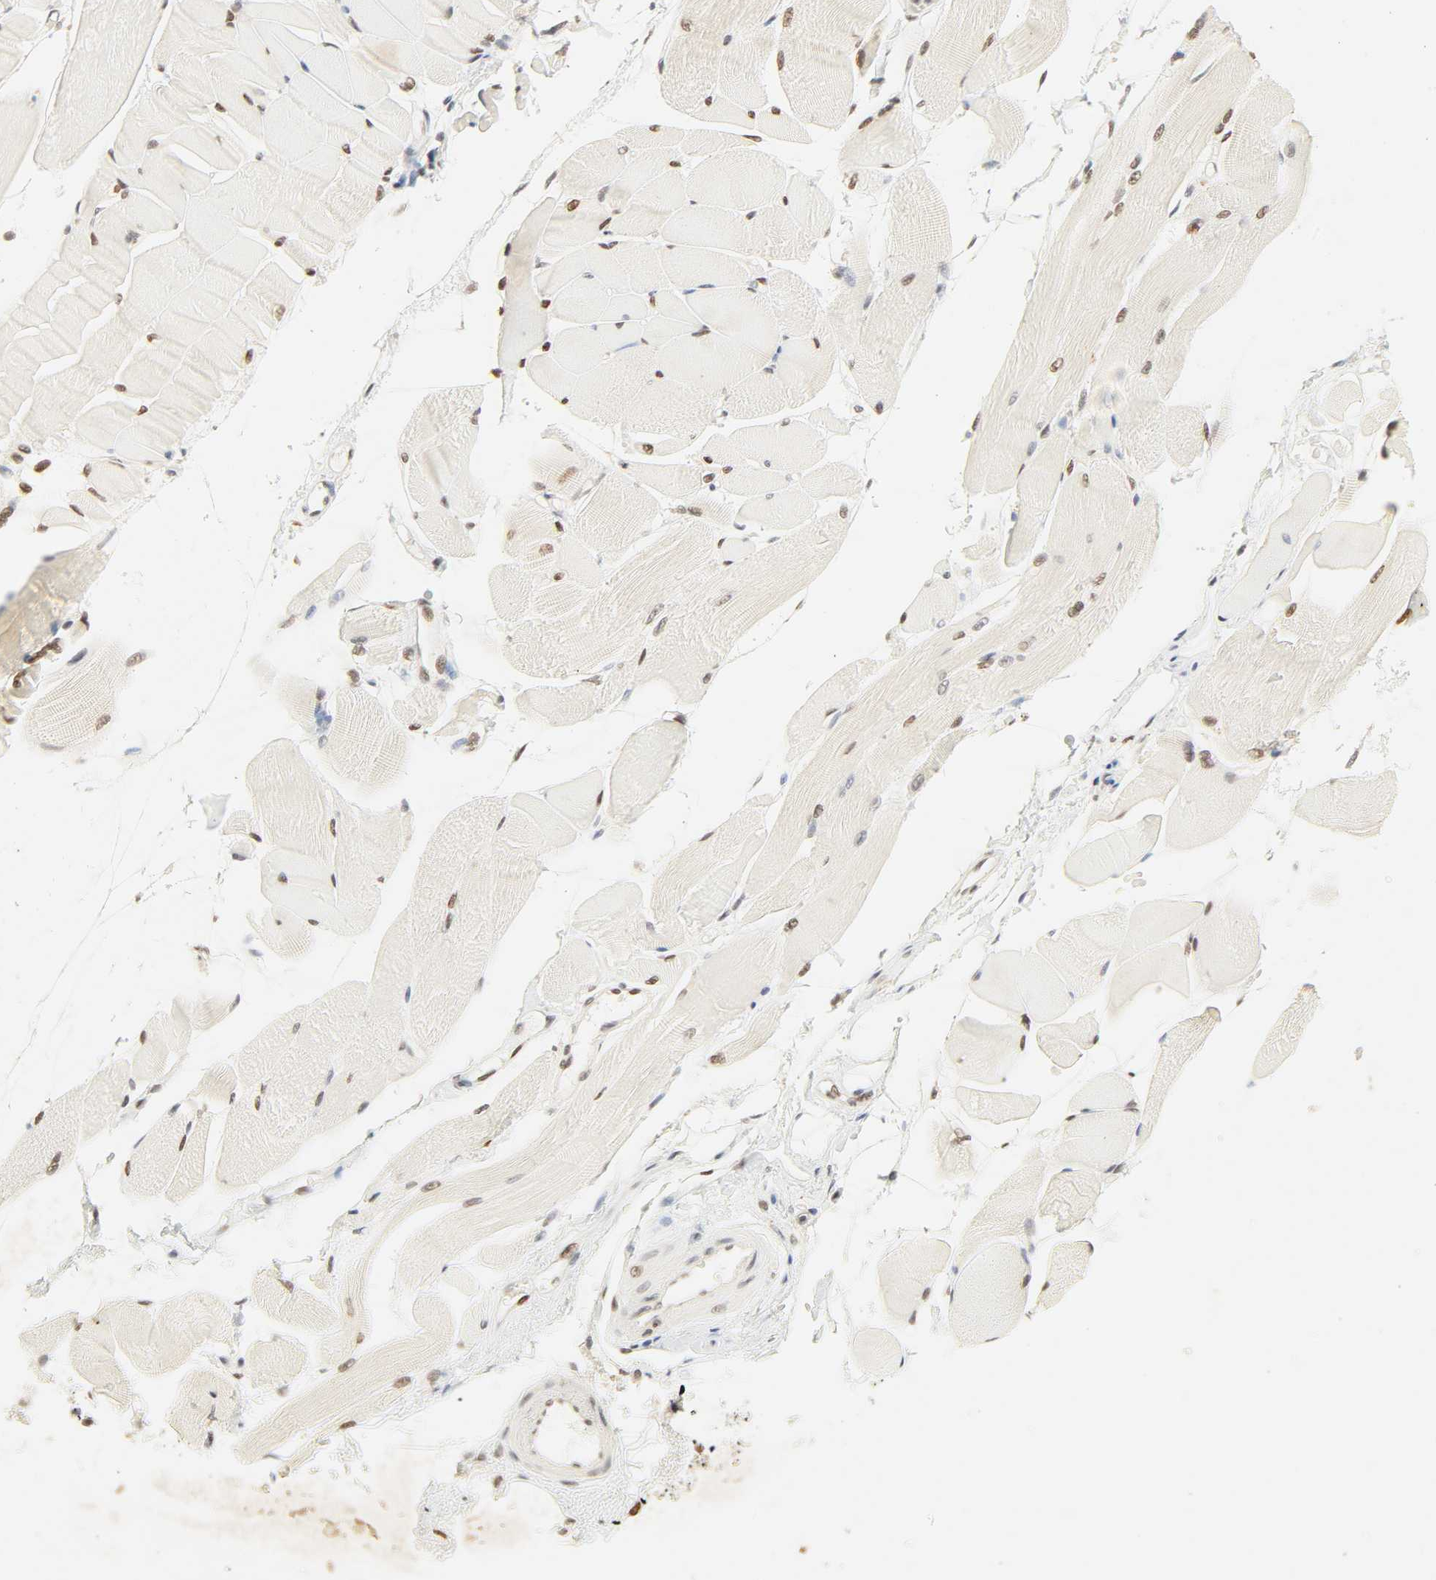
{"staining": {"intensity": "negative", "quantity": "none", "location": "none"}, "tissue": "skeletal muscle", "cell_type": "Myocytes", "image_type": "normal", "snomed": [{"axis": "morphology", "description": "Normal tissue, NOS"}, {"axis": "topography", "description": "Skeletal muscle"}, {"axis": "topography", "description": "Peripheral nerve tissue"}], "caption": "This is an immunohistochemistry photomicrograph of unremarkable human skeletal muscle. There is no positivity in myocytes.", "gene": "DAZAP1", "patient": {"sex": "female", "age": 84}}